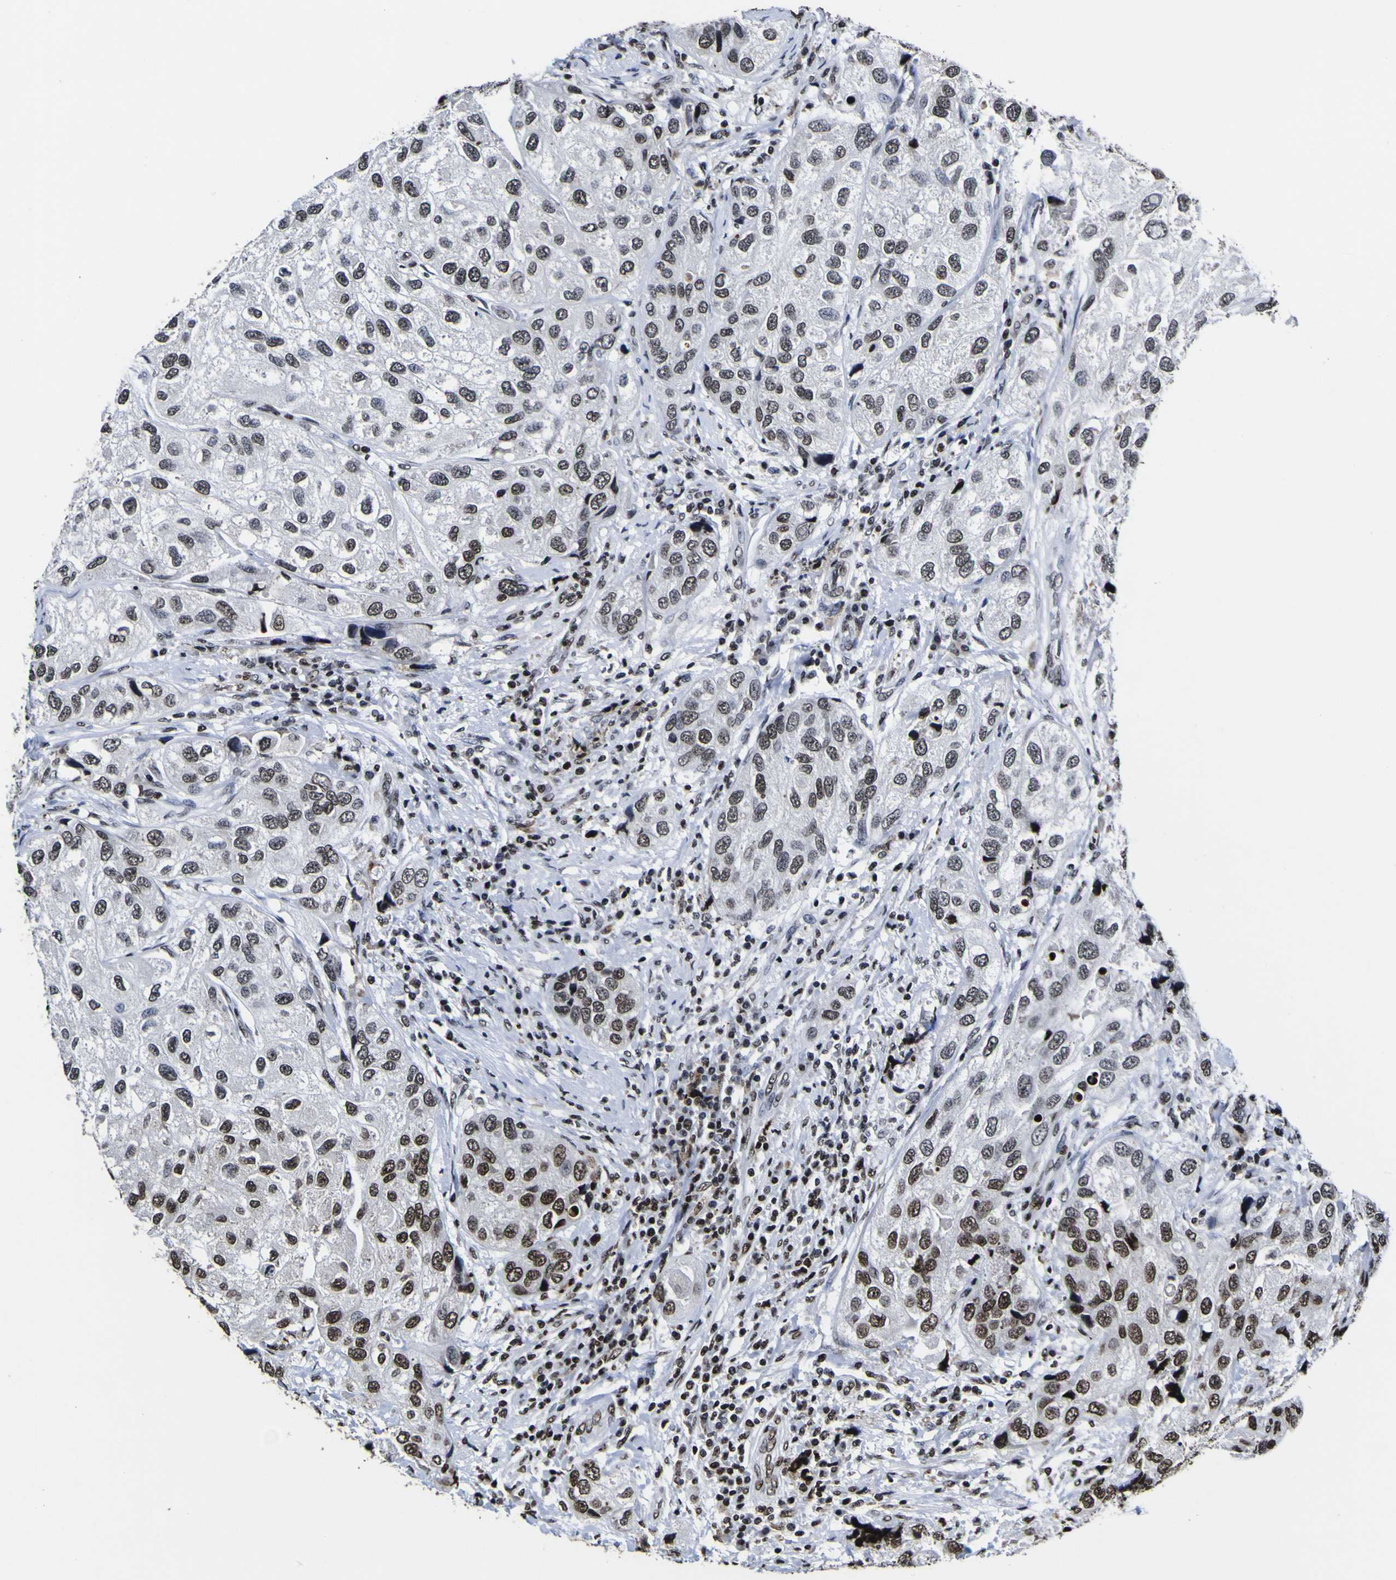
{"staining": {"intensity": "strong", "quantity": "<25%", "location": "nuclear"}, "tissue": "urothelial cancer", "cell_type": "Tumor cells", "image_type": "cancer", "snomed": [{"axis": "morphology", "description": "Urothelial carcinoma, High grade"}, {"axis": "topography", "description": "Urinary bladder"}], "caption": "A histopathology image of high-grade urothelial carcinoma stained for a protein reveals strong nuclear brown staining in tumor cells. The staining was performed using DAB to visualize the protein expression in brown, while the nuclei were stained in blue with hematoxylin (Magnification: 20x).", "gene": "PIAS1", "patient": {"sex": "female", "age": 64}}